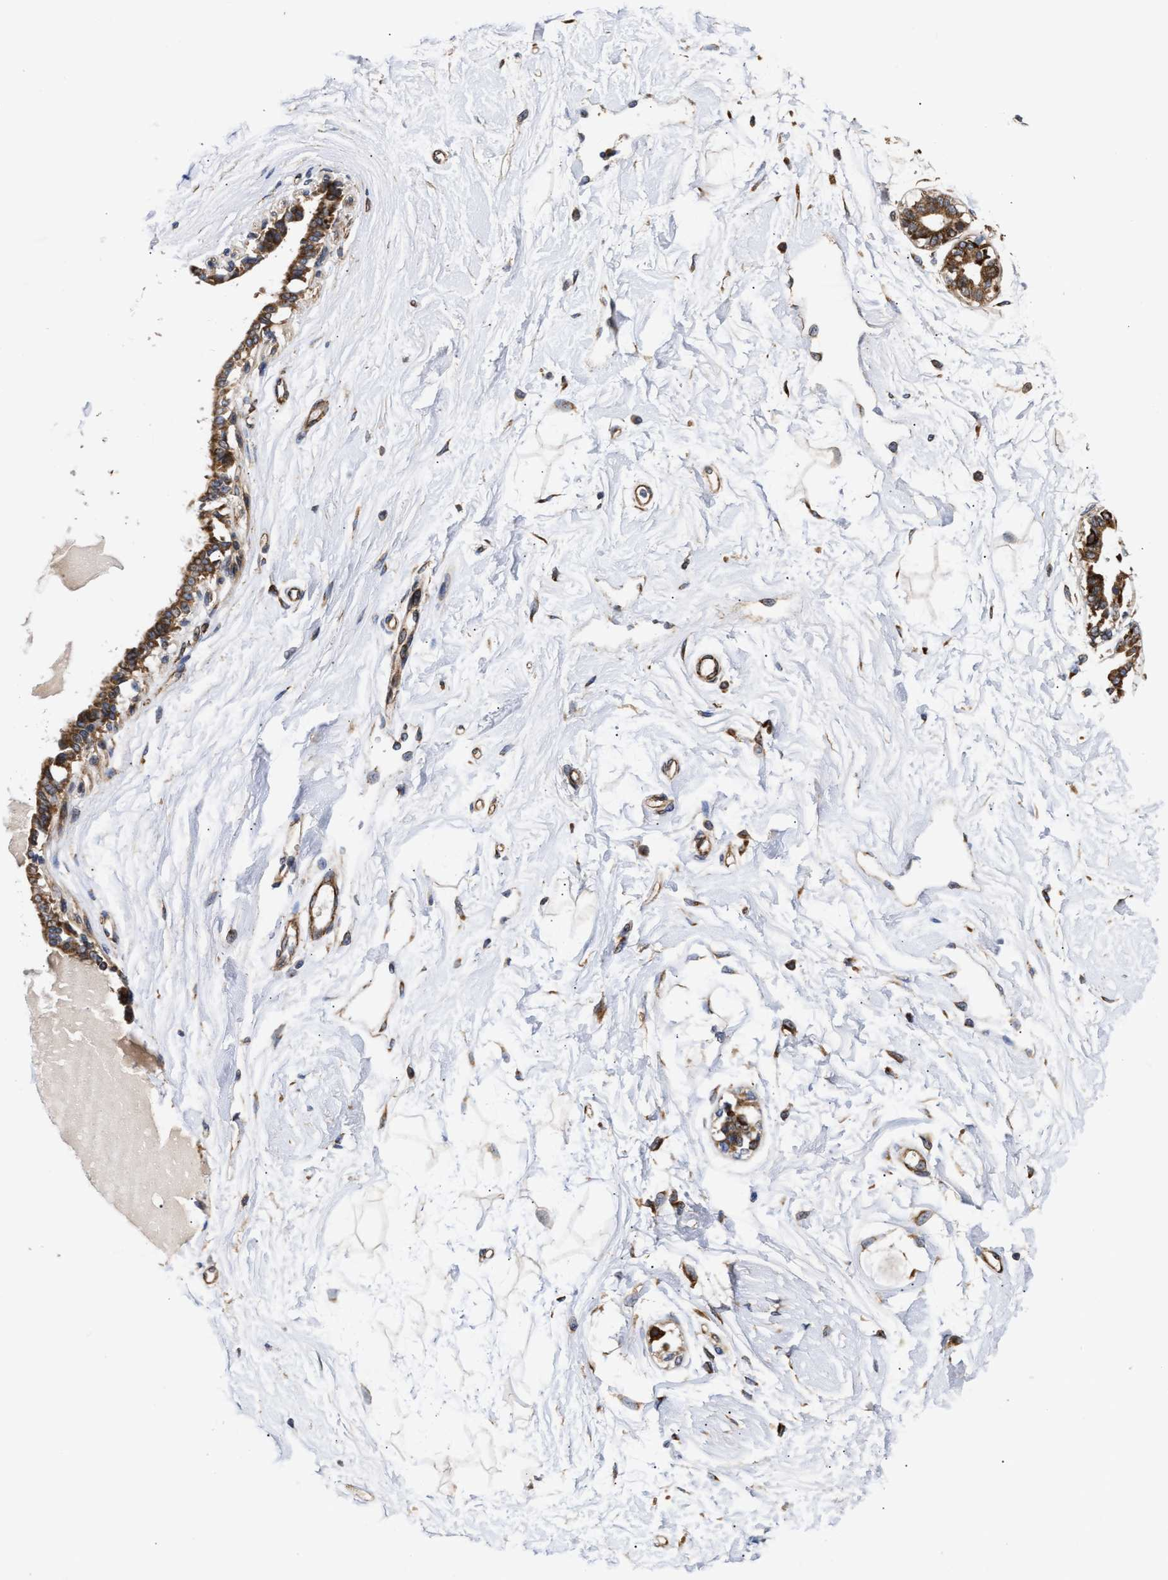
{"staining": {"intensity": "moderate", "quantity": "25%-75%", "location": "cytoplasmic/membranous"}, "tissue": "breast", "cell_type": "Adipocytes", "image_type": "normal", "snomed": [{"axis": "morphology", "description": "Normal tissue, NOS"}, {"axis": "topography", "description": "Breast"}], "caption": "Breast stained for a protein exhibits moderate cytoplasmic/membranous positivity in adipocytes. The protein of interest is stained brown, and the nuclei are stained in blue (DAB IHC with brightfield microscopy, high magnification).", "gene": "MALSU1", "patient": {"sex": "female", "age": 45}}